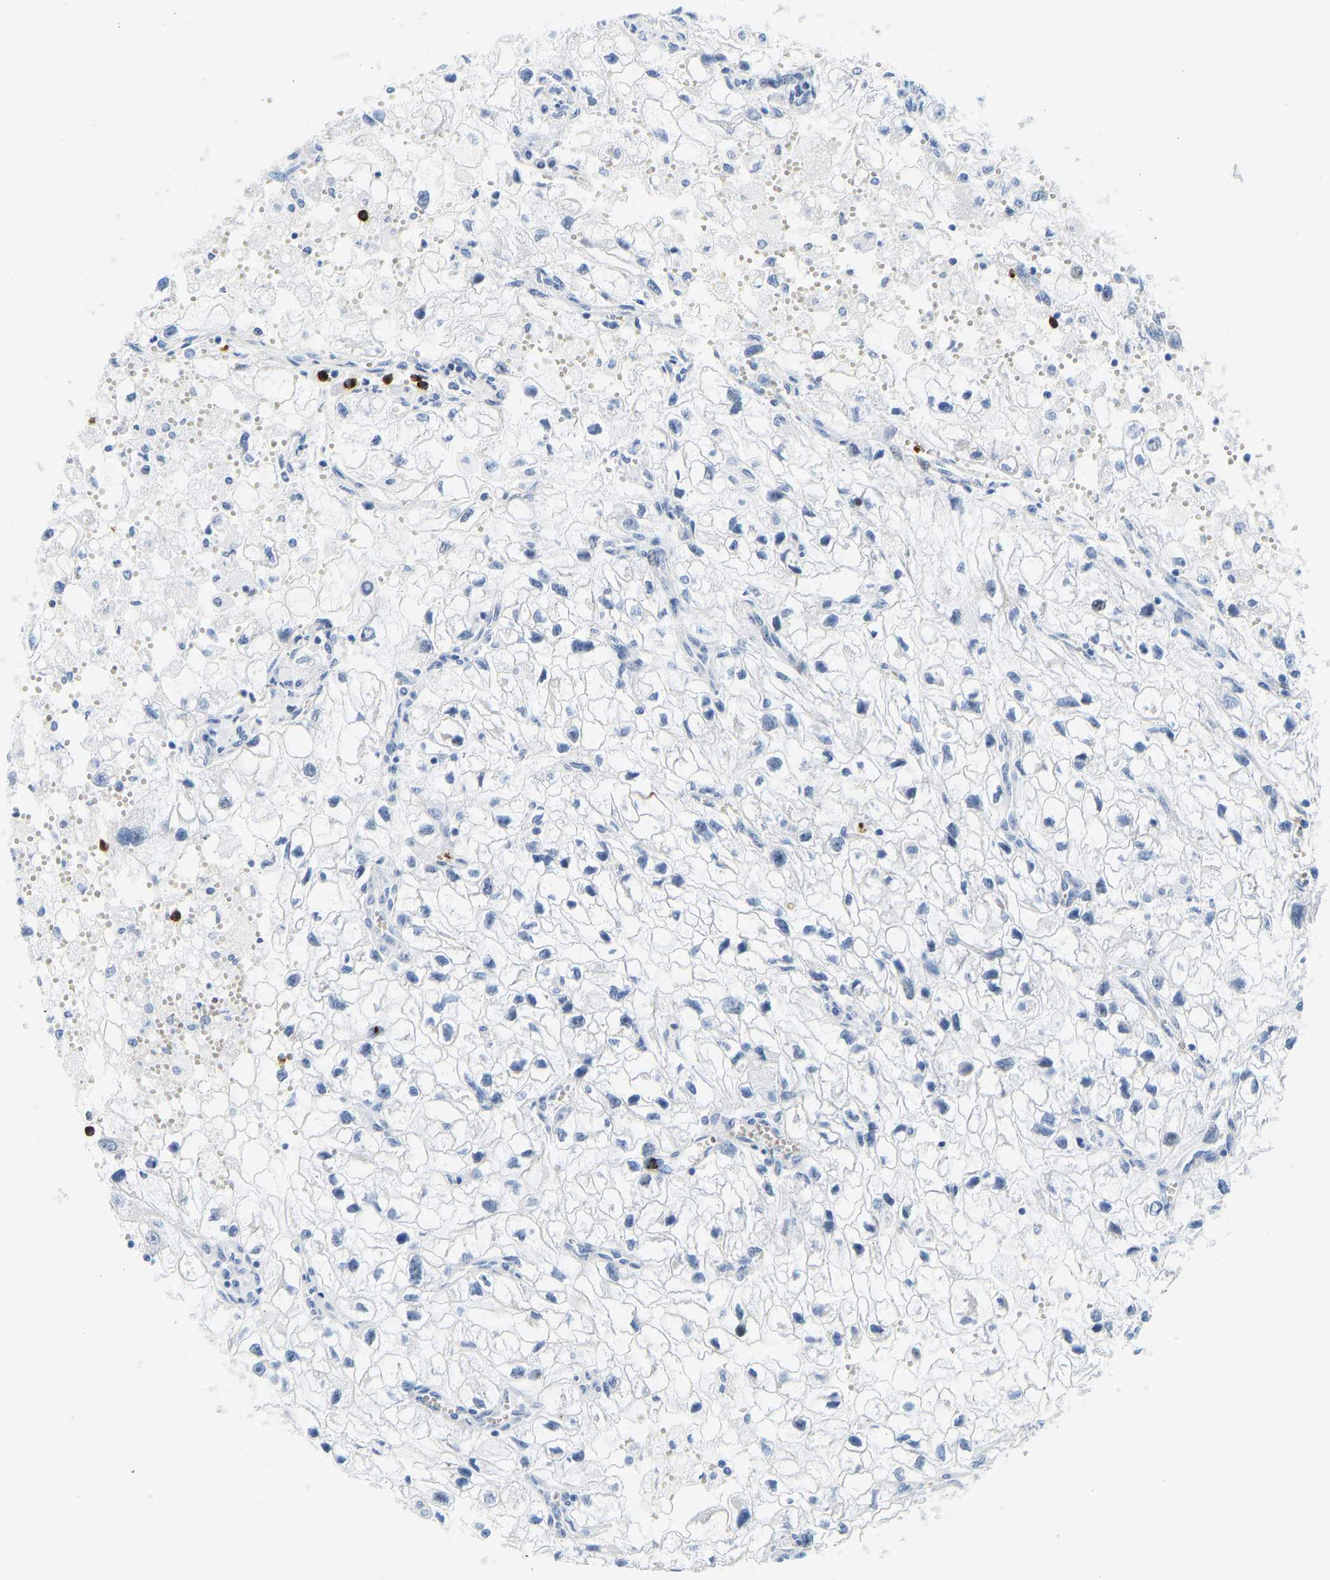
{"staining": {"intensity": "negative", "quantity": "none", "location": "none"}, "tissue": "renal cancer", "cell_type": "Tumor cells", "image_type": "cancer", "snomed": [{"axis": "morphology", "description": "Adenocarcinoma, NOS"}, {"axis": "topography", "description": "Kidney"}], "caption": "Immunohistochemistry (IHC) micrograph of neoplastic tissue: renal cancer stained with DAB (3,3'-diaminobenzidine) displays no significant protein positivity in tumor cells.", "gene": "HDAC5", "patient": {"sex": "female", "age": 70}}